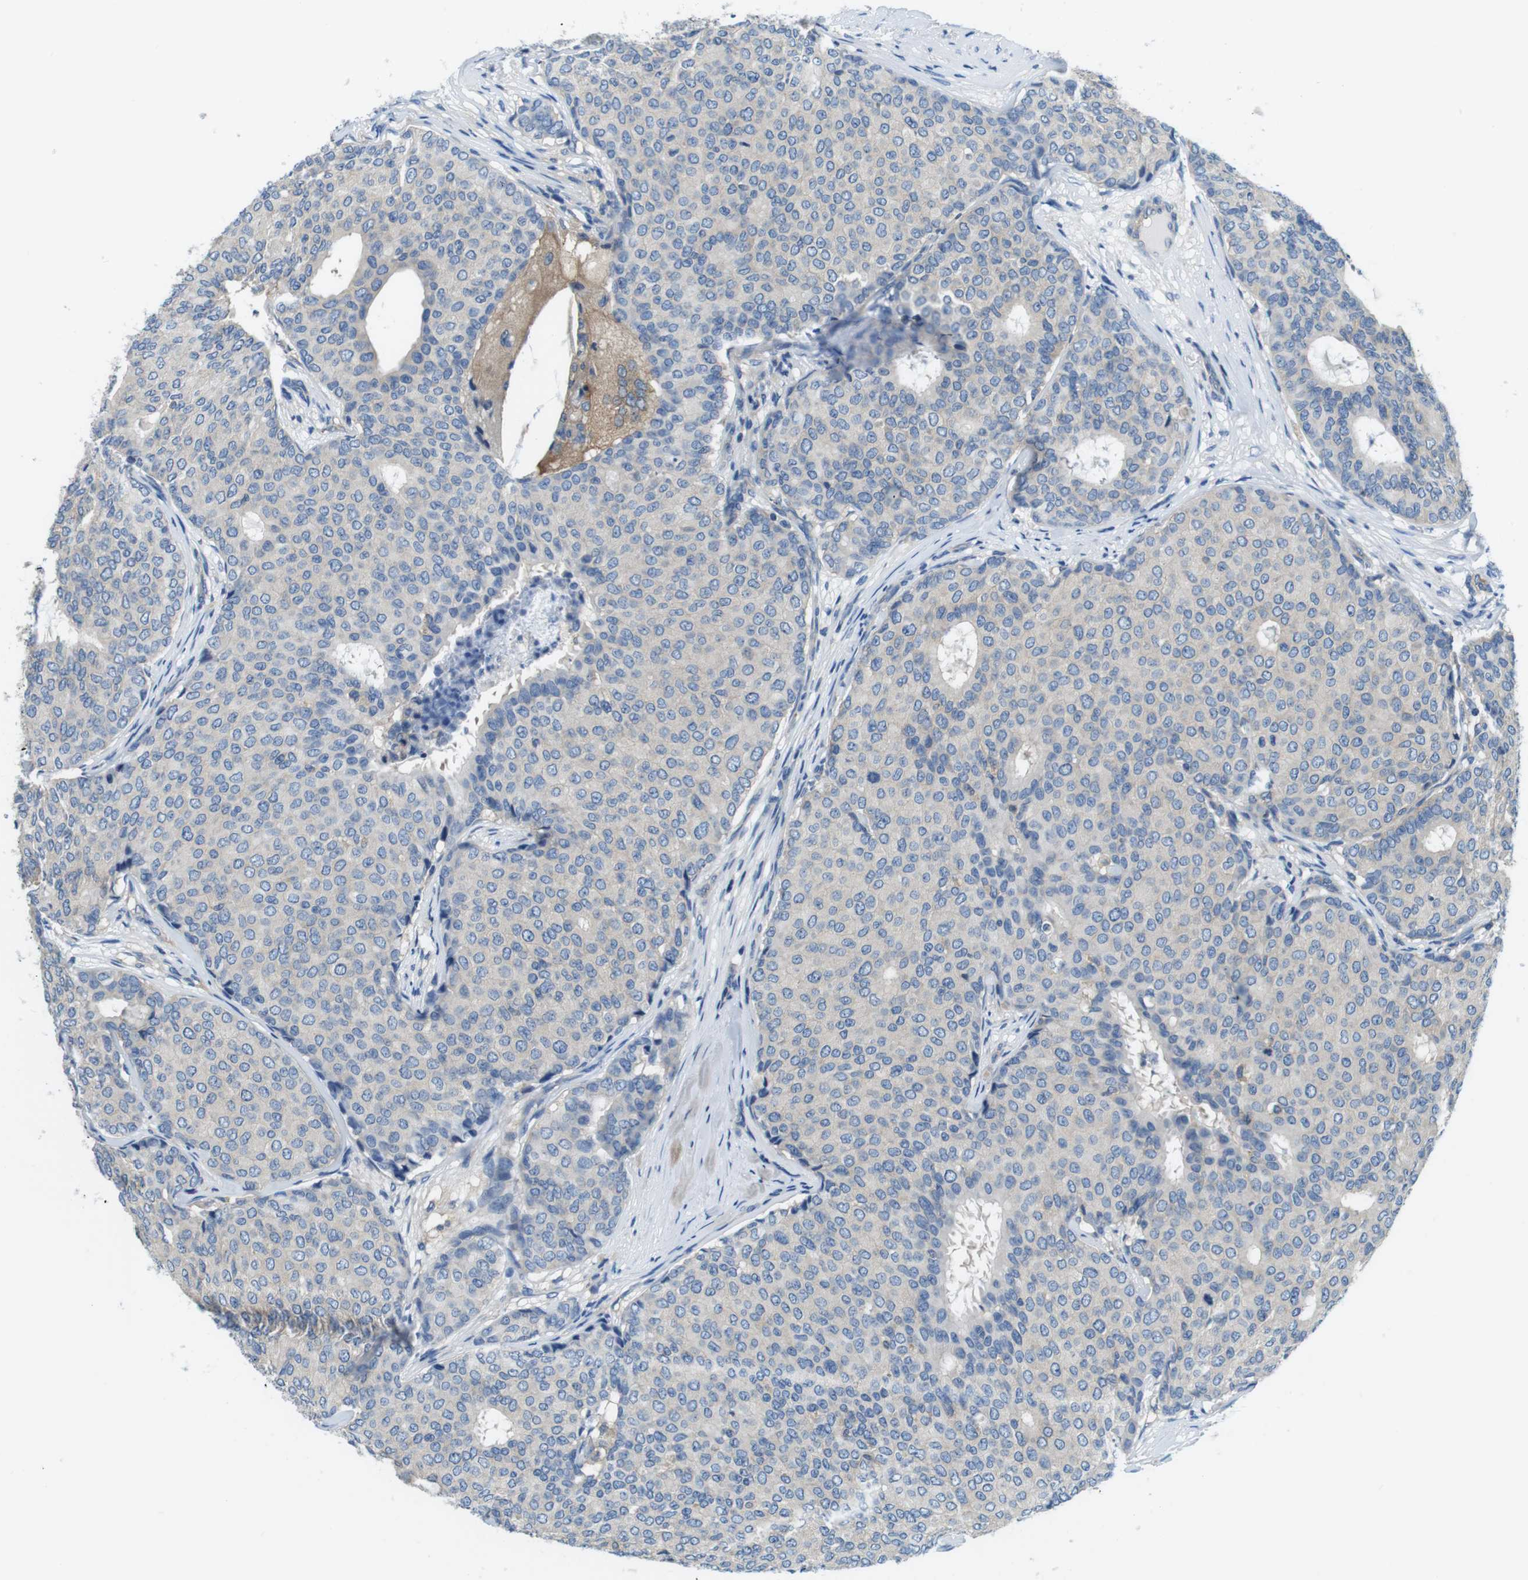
{"staining": {"intensity": "negative", "quantity": "none", "location": "none"}, "tissue": "breast cancer", "cell_type": "Tumor cells", "image_type": "cancer", "snomed": [{"axis": "morphology", "description": "Duct carcinoma"}, {"axis": "topography", "description": "Breast"}], "caption": "Protein analysis of breast cancer (invasive ductal carcinoma) displays no significant expression in tumor cells.", "gene": "DENND4C", "patient": {"sex": "female", "age": 75}}